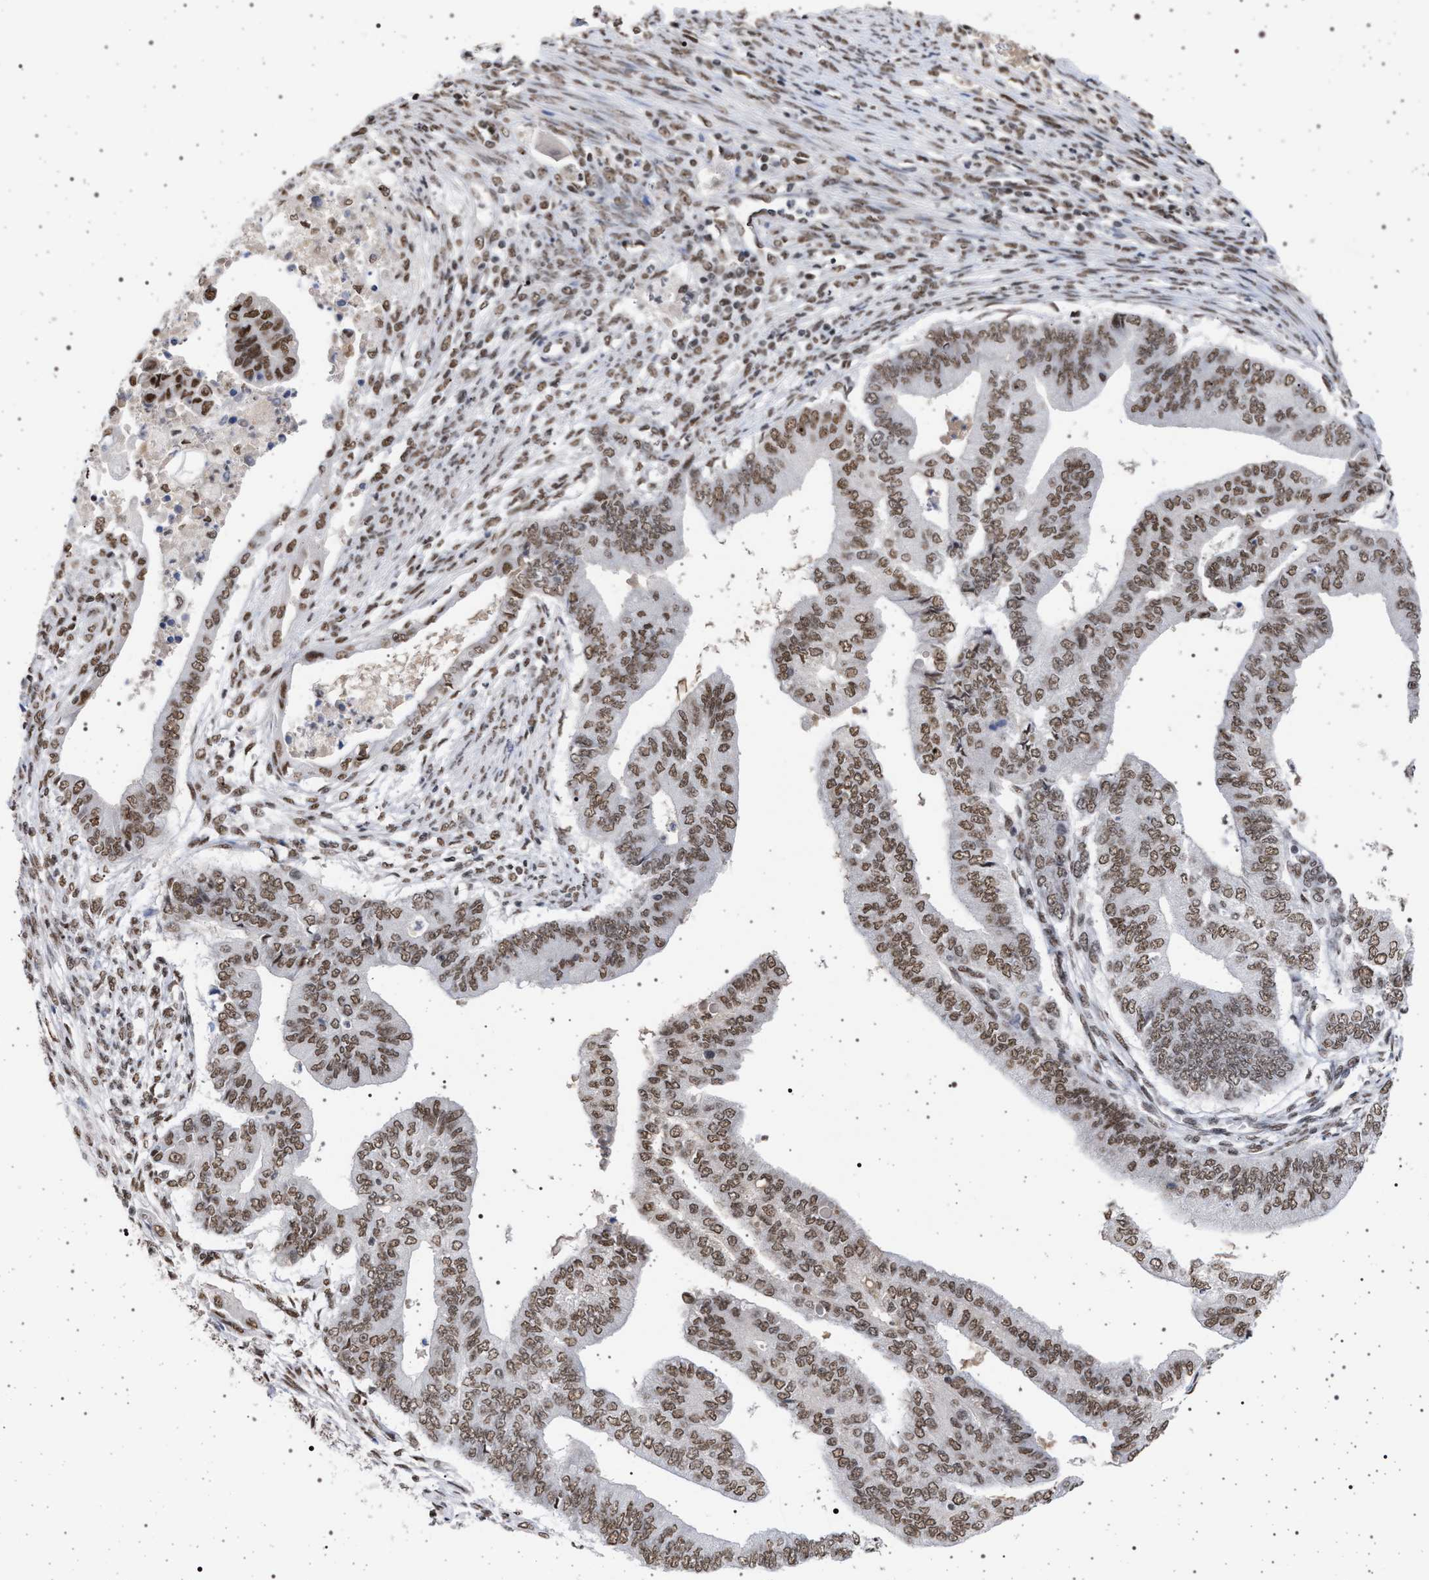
{"staining": {"intensity": "moderate", "quantity": ">75%", "location": "nuclear"}, "tissue": "endometrial cancer", "cell_type": "Tumor cells", "image_type": "cancer", "snomed": [{"axis": "morphology", "description": "Polyp, NOS"}, {"axis": "morphology", "description": "Adenocarcinoma, NOS"}, {"axis": "morphology", "description": "Adenoma, NOS"}, {"axis": "topography", "description": "Endometrium"}], "caption": "A high-resolution image shows immunohistochemistry (IHC) staining of endometrial cancer, which demonstrates moderate nuclear expression in approximately >75% of tumor cells.", "gene": "PHF12", "patient": {"sex": "female", "age": 79}}